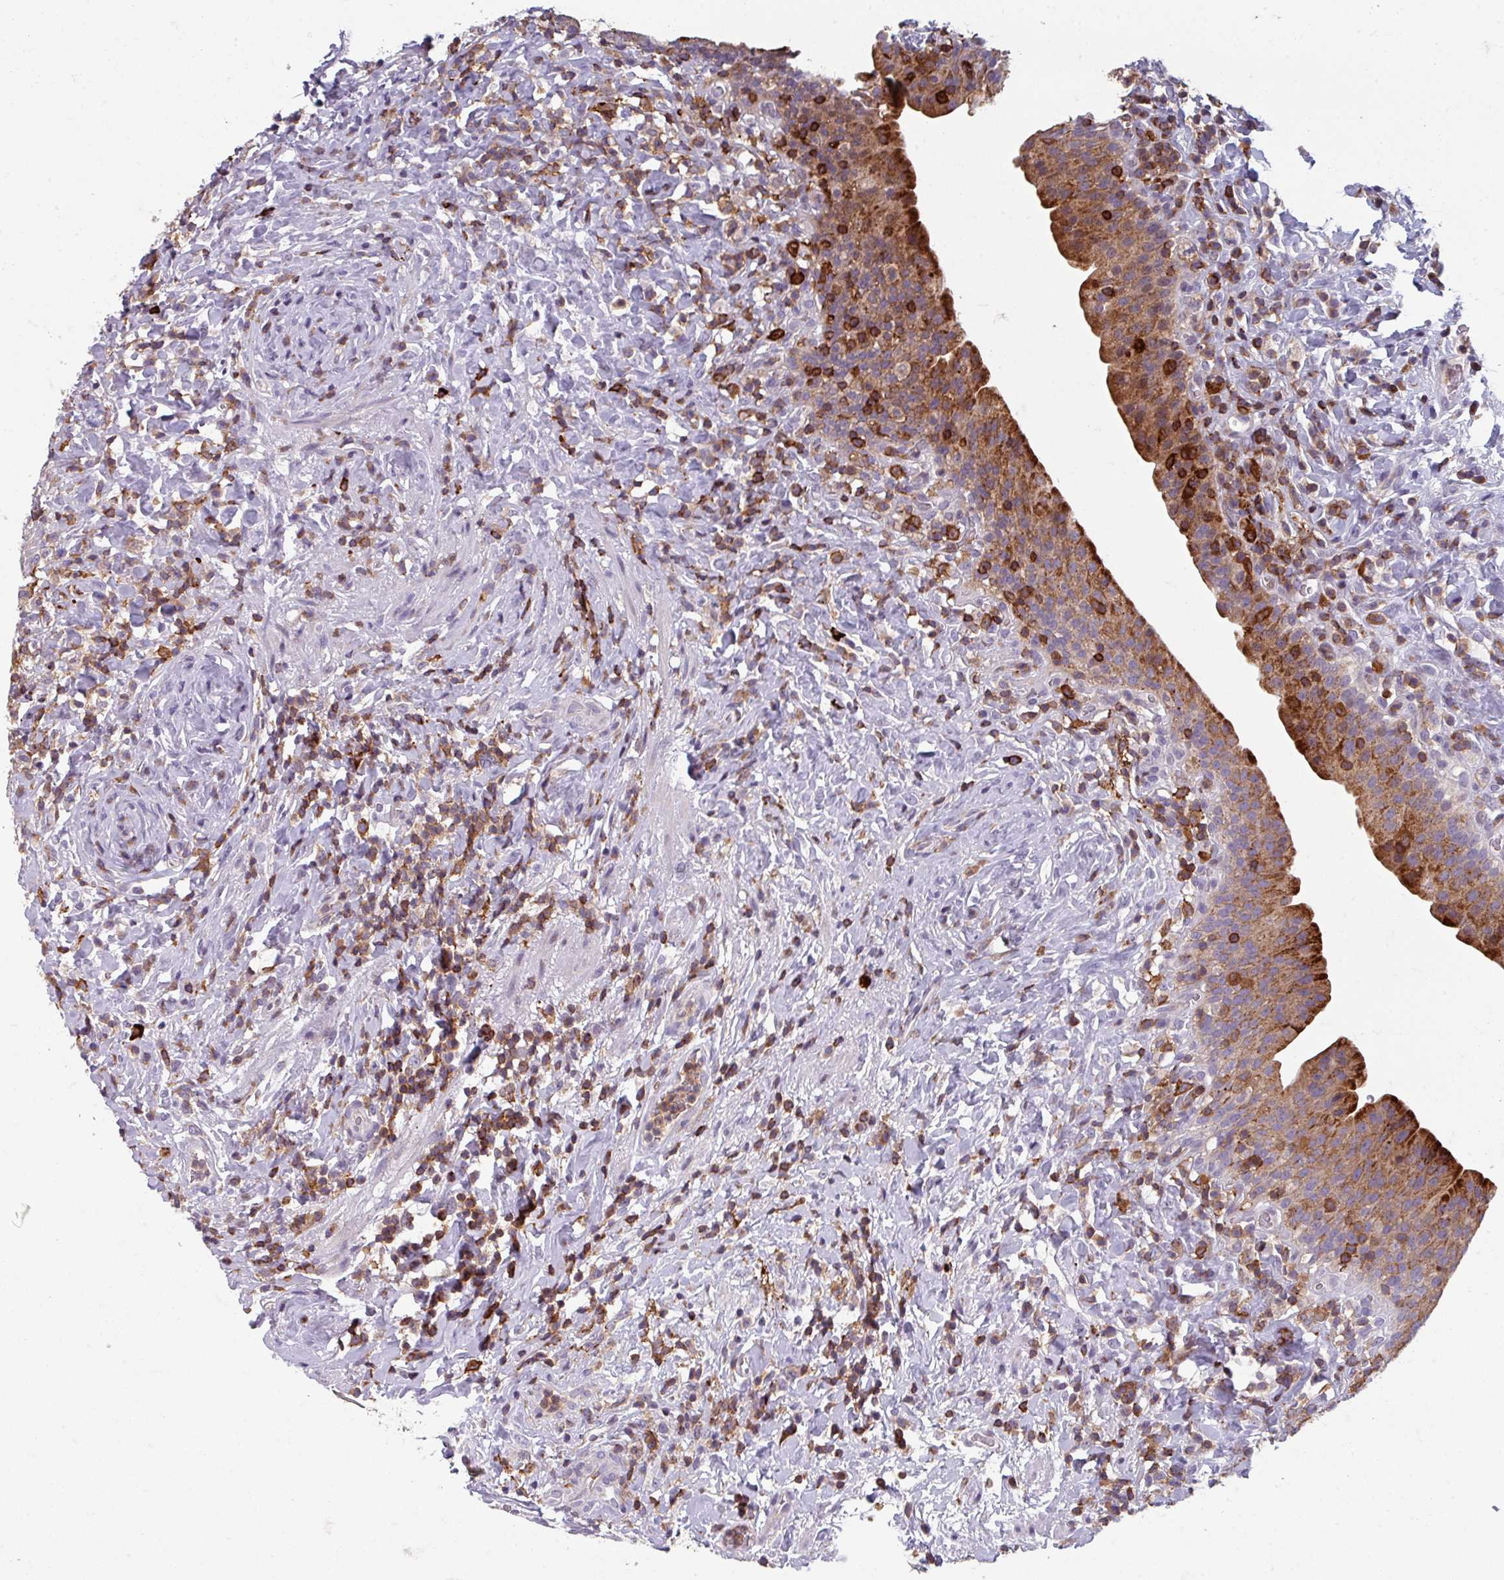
{"staining": {"intensity": "strong", "quantity": ">75%", "location": "cytoplasmic/membranous"}, "tissue": "urinary bladder", "cell_type": "Urothelial cells", "image_type": "normal", "snomed": [{"axis": "morphology", "description": "Normal tissue, NOS"}, {"axis": "morphology", "description": "Inflammation, NOS"}, {"axis": "topography", "description": "Urinary bladder"}], "caption": "Brown immunohistochemical staining in normal urinary bladder demonstrates strong cytoplasmic/membranous positivity in about >75% of urothelial cells.", "gene": "NEDD9", "patient": {"sex": "male", "age": 64}}